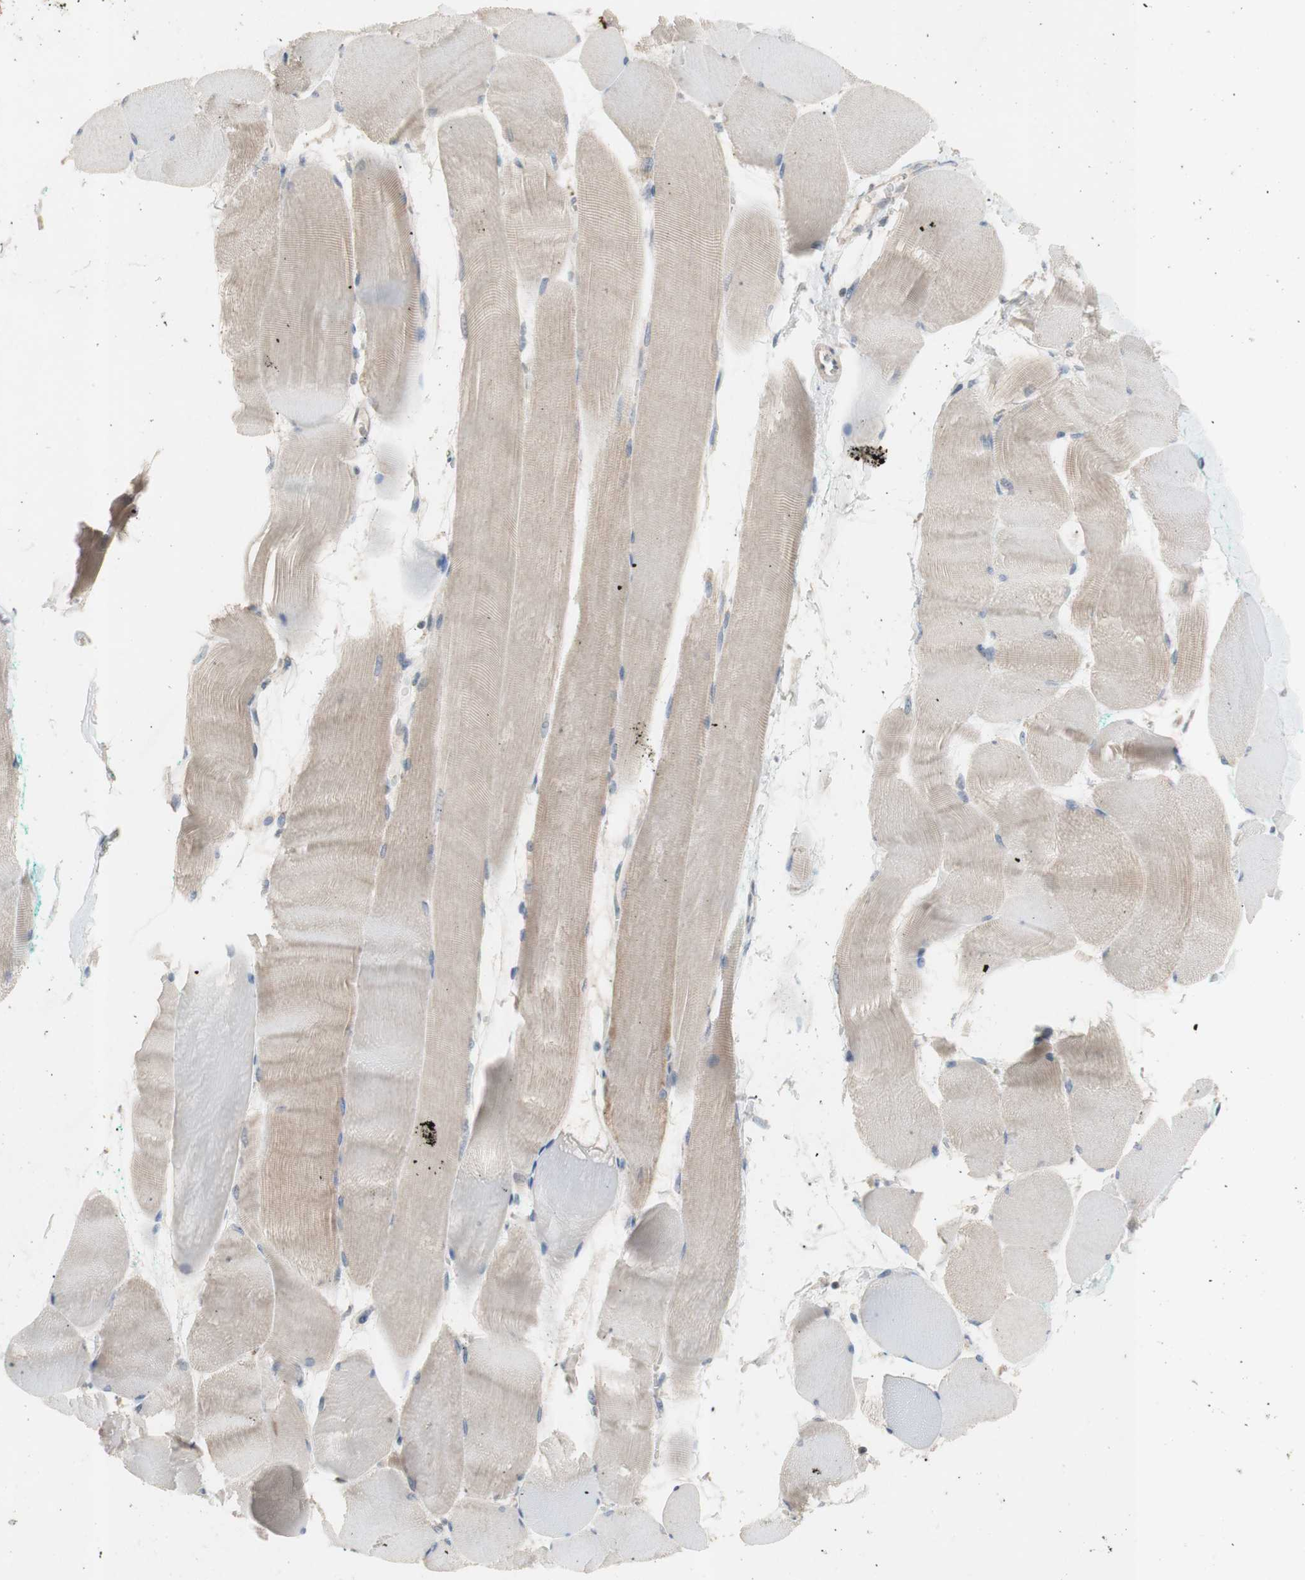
{"staining": {"intensity": "weak", "quantity": ">75%", "location": "cytoplasmic/membranous"}, "tissue": "skeletal muscle", "cell_type": "Myocytes", "image_type": "normal", "snomed": [{"axis": "morphology", "description": "Normal tissue, NOS"}, {"axis": "morphology", "description": "Squamous cell carcinoma, NOS"}, {"axis": "topography", "description": "Skeletal muscle"}], "caption": "About >75% of myocytes in benign skeletal muscle display weak cytoplasmic/membranous protein positivity as visualized by brown immunohistochemical staining.", "gene": "PTGIS", "patient": {"sex": "male", "age": 51}}